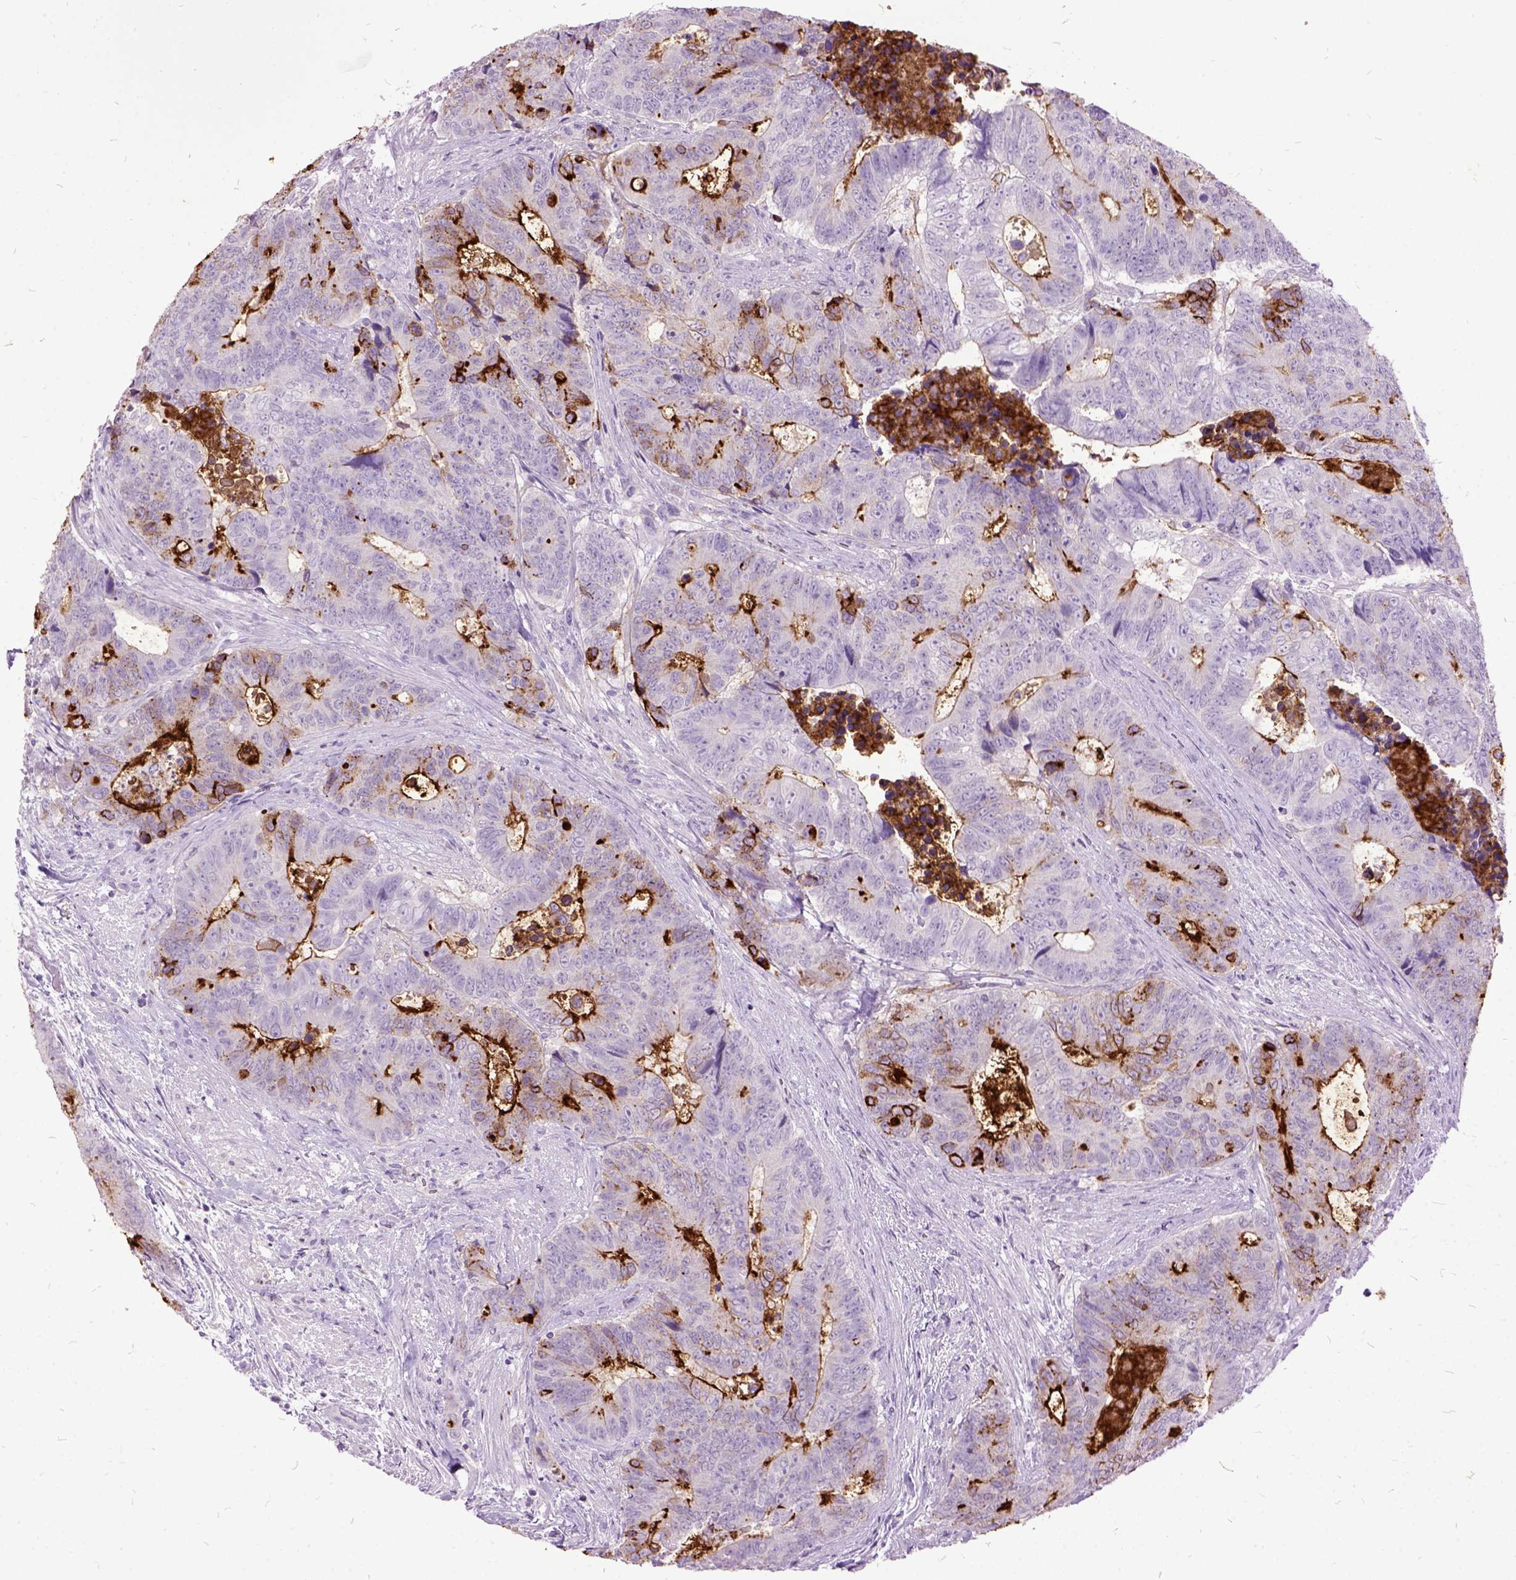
{"staining": {"intensity": "strong", "quantity": "<25%", "location": "cytoplasmic/membranous"}, "tissue": "colorectal cancer", "cell_type": "Tumor cells", "image_type": "cancer", "snomed": [{"axis": "morphology", "description": "Adenocarcinoma, NOS"}, {"axis": "topography", "description": "Colon"}], "caption": "A high-resolution photomicrograph shows immunohistochemistry staining of colorectal cancer, which demonstrates strong cytoplasmic/membranous positivity in about <25% of tumor cells.", "gene": "MME", "patient": {"sex": "female", "age": 48}}